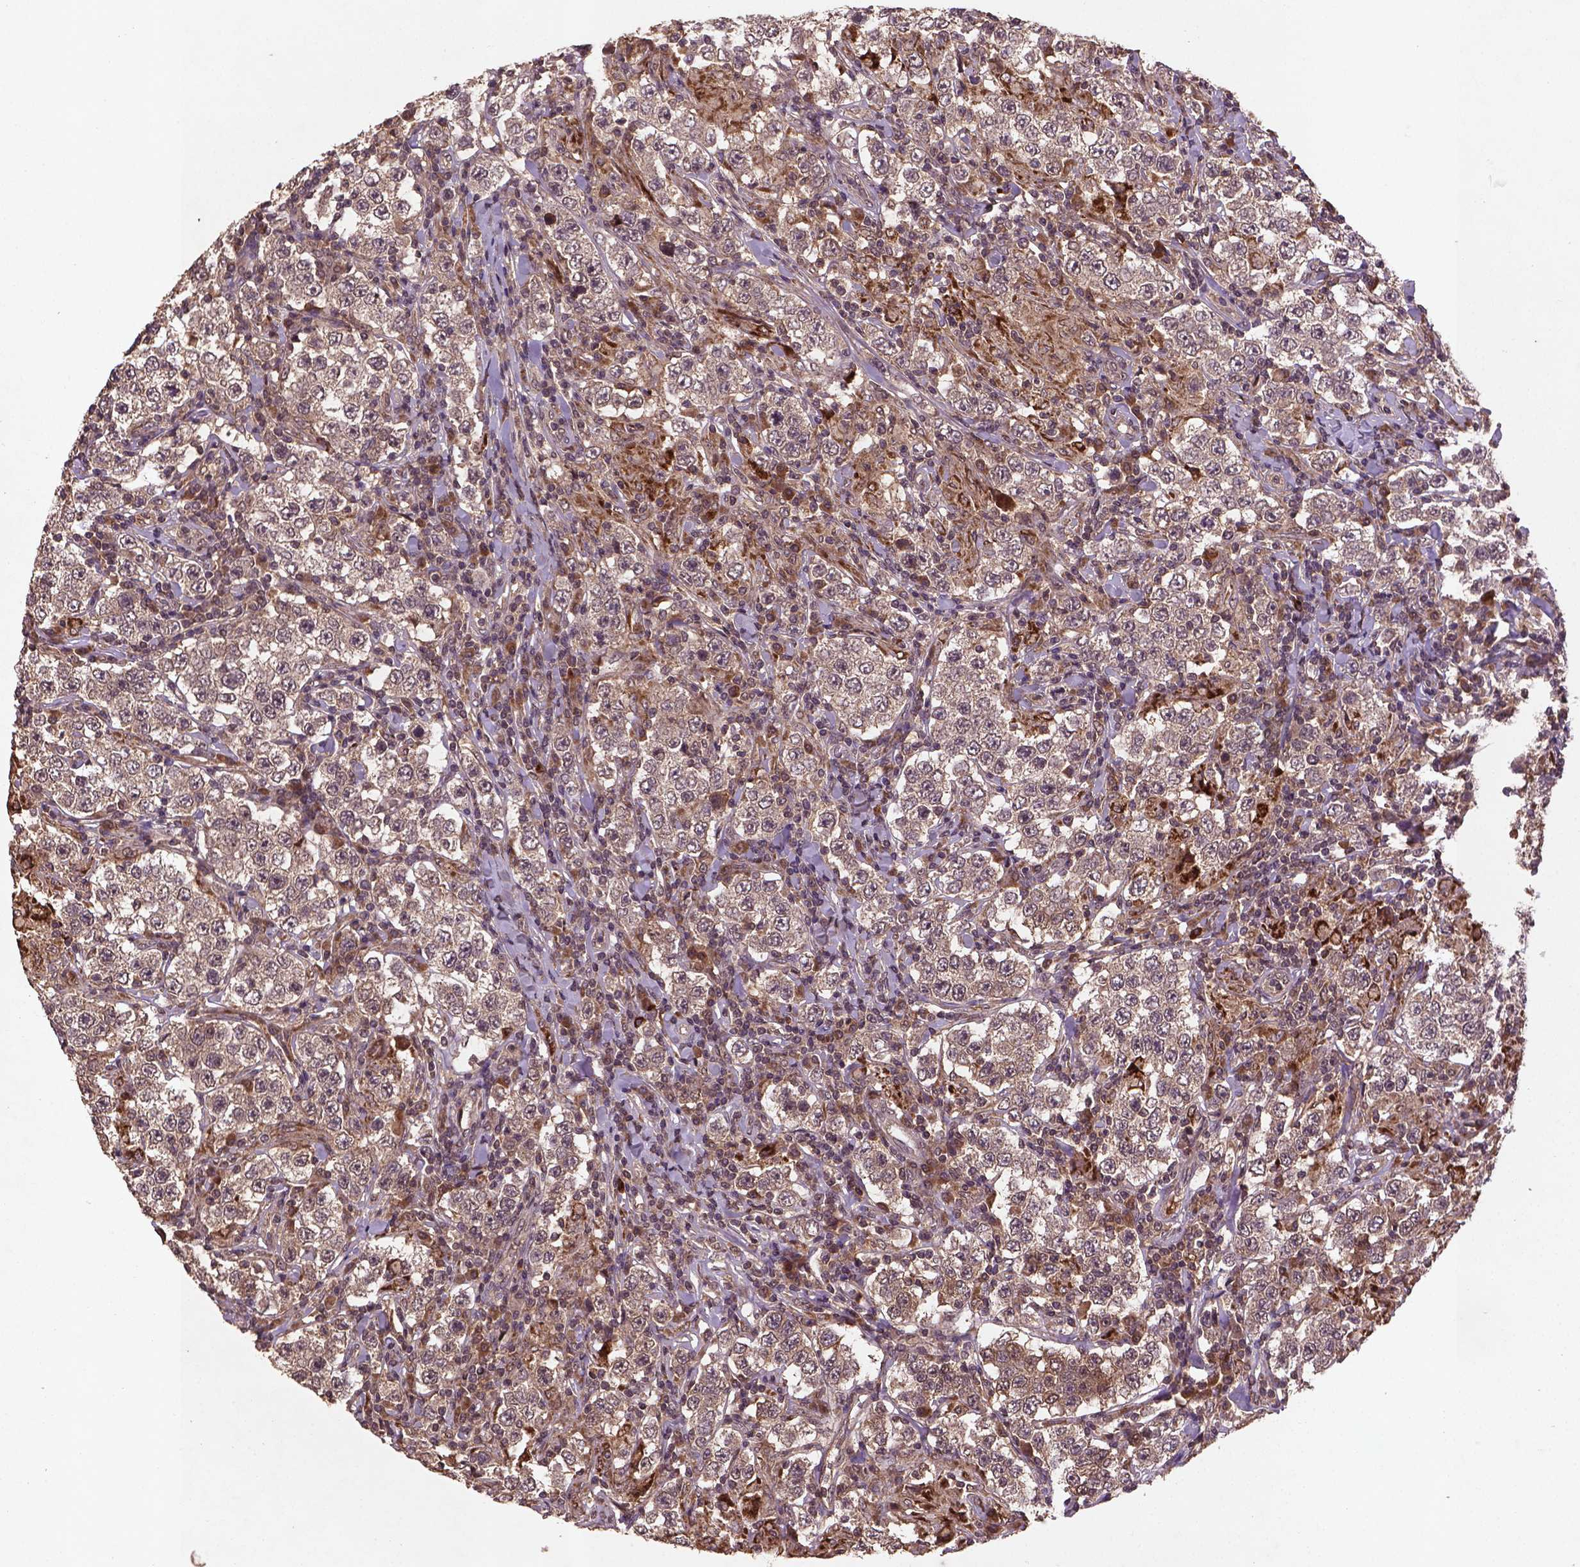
{"staining": {"intensity": "weak", "quantity": ">75%", "location": "cytoplasmic/membranous,nuclear"}, "tissue": "testis cancer", "cell_type": "Tumor cells", "image_type": "cancer", "snomed": [{"axis": "morphology", "description": "Seminoma, NOS"}, {"axis": "morphology", "description": "Carcinoma, Embryonal, NOS"}, {"axis": "topography", "description": "Testis"}], "caption": "Human testis cancer (embryonal carcinoma) stained for a protein (brown) reveals weak cytoplasmic/membranous and nuclear positive positivity in about >75% of tumor cells.", "gene": "NIPAL2", "patient": {"sex": "male", "age": 41}}